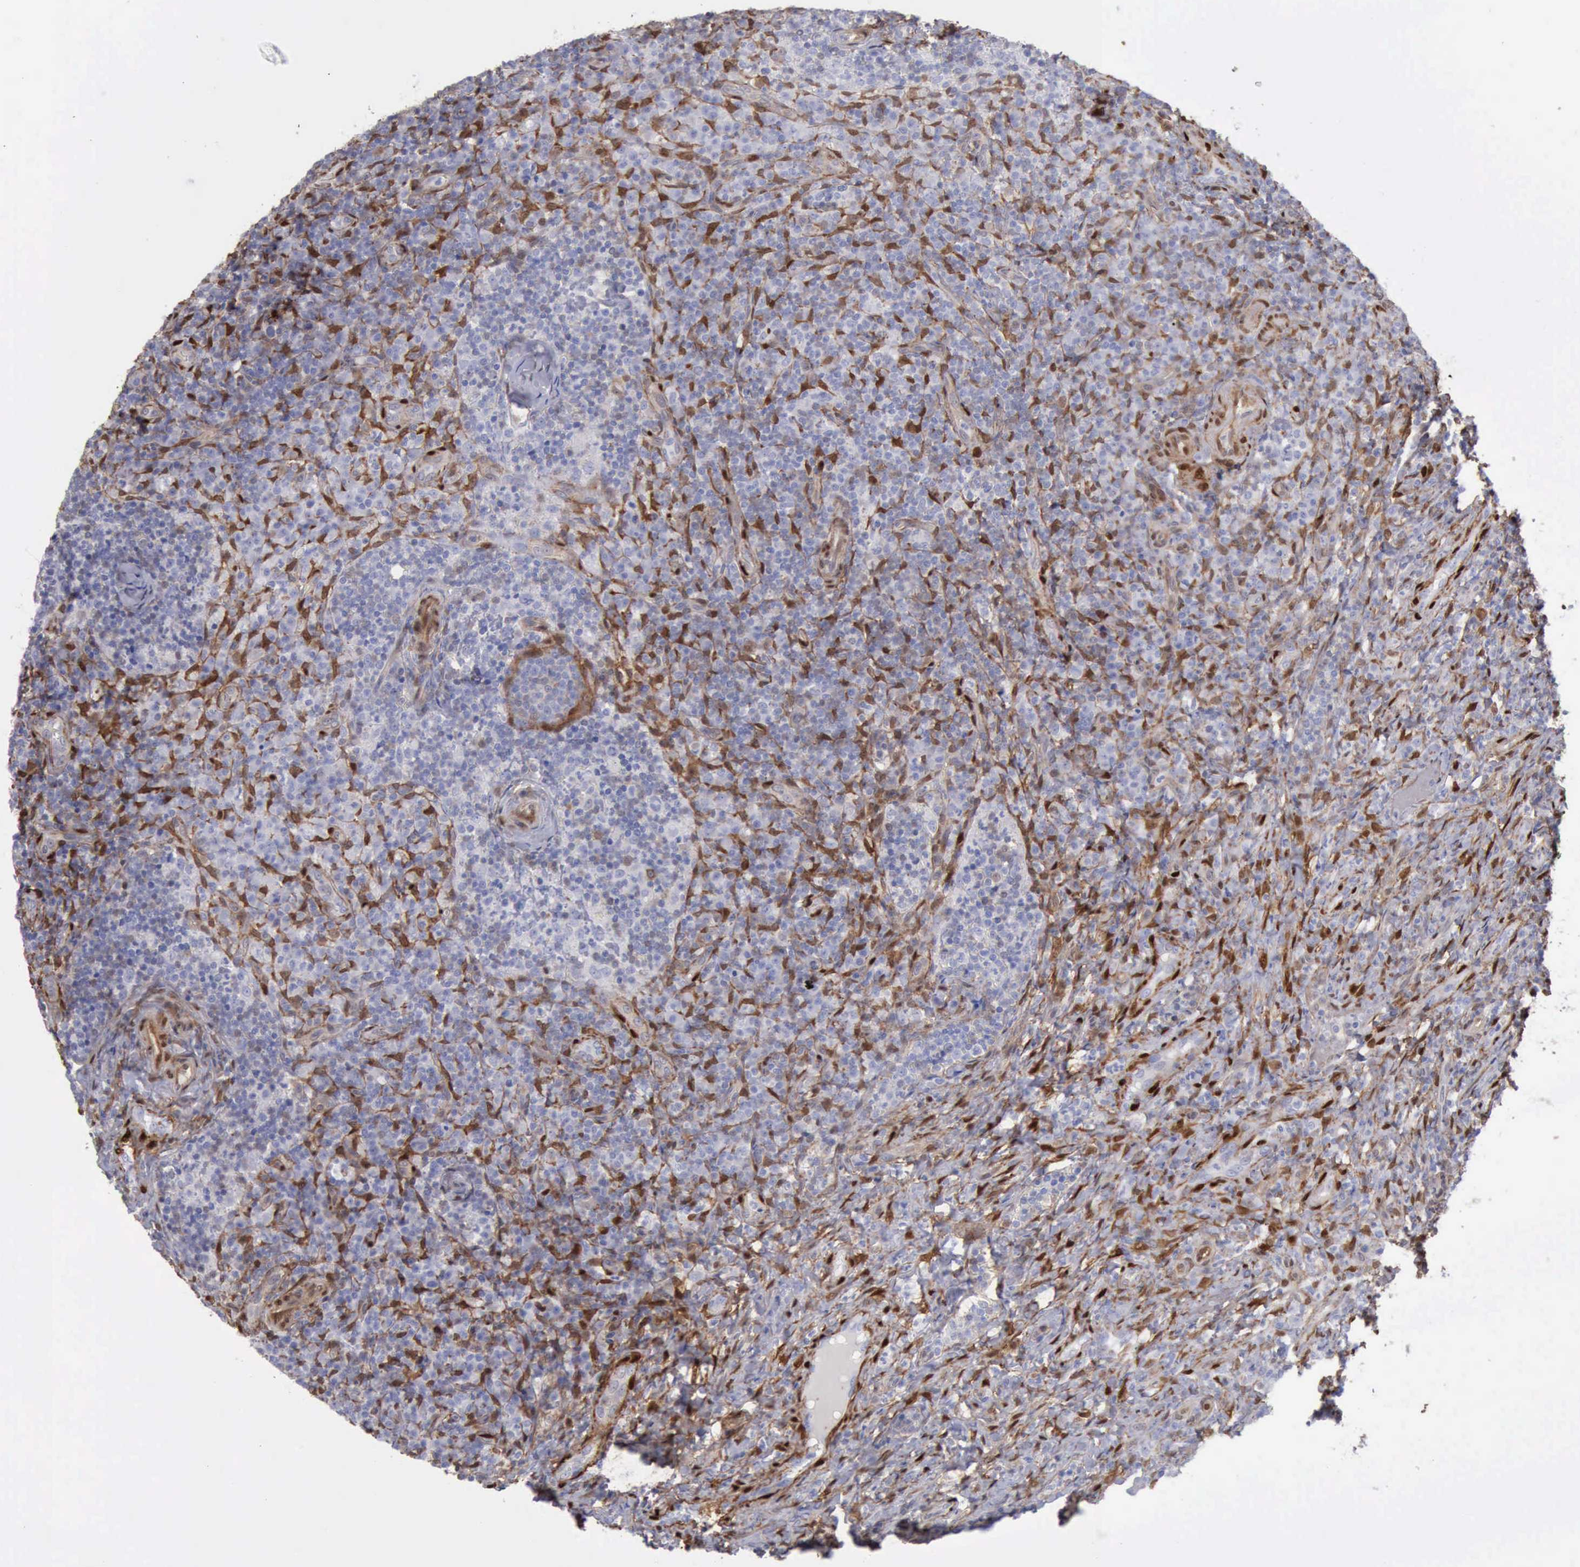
{"staining": {"intensity": "negative", "quantity": "none", "location": "none"}, "tissue": "lymph node", "cell_type": "Germinal center cells", "image_type": "normal", "snomed": [{"axis": "morphology", "description": "Normal tissue, NOS"}, {"axis": "morphology", "description": "Inflammation, NOS"}, {"axis": "topography", "description": "Lymph node"}], "caption": "Histopathology image shows no protein expression in germinal center cells of normal lymph node.", "gene": "FHL1", "patient": {"sex": "male", "age": 46}}